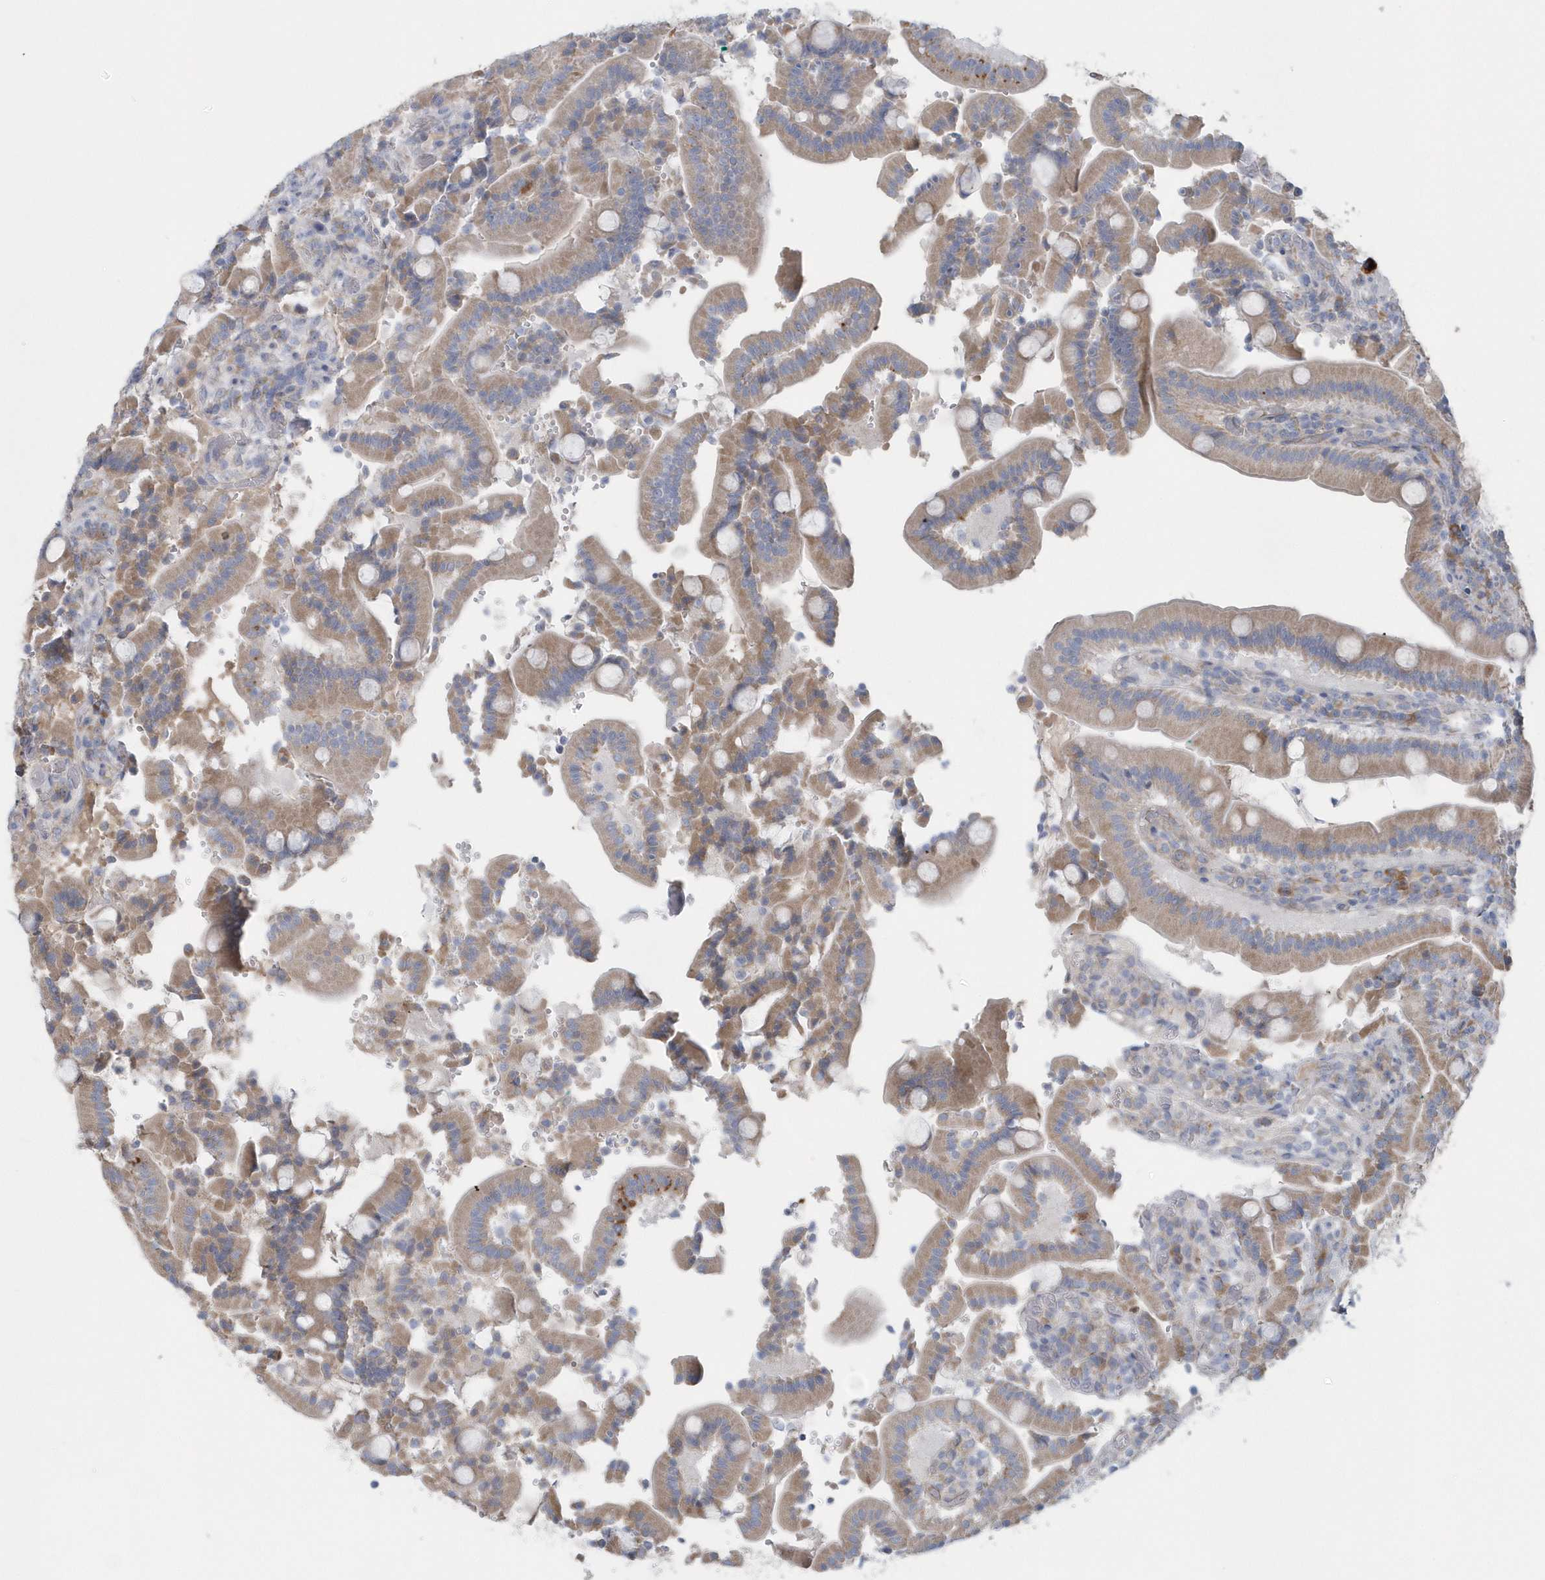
{"staining": {"intensity": "weak", "quantity": ">75%", "location": "cytoplasmic/membranous"}, "tissue": "duodenum", "cell_type": "Glandular cells", "image_type": "normal", "snomed": [{"axis": "morphology", "description": "Normal tissue, NOS"}, {"axis": "topography", "description": "Duodenum"}], "caption": "IHC staining of normal duodenum, which exhibits low levels of weak cytoplasmic/membranous positivity in approximately >75% of glandular cells indicating weak cytoplasmic/membranous protein staining. The staining was performed using DAB (brown) for protein detection and nuclei were counterstained in hematoxylin (blue).", "gene": "SPATA18", "patient": {"sex": "female", "age": 62}}